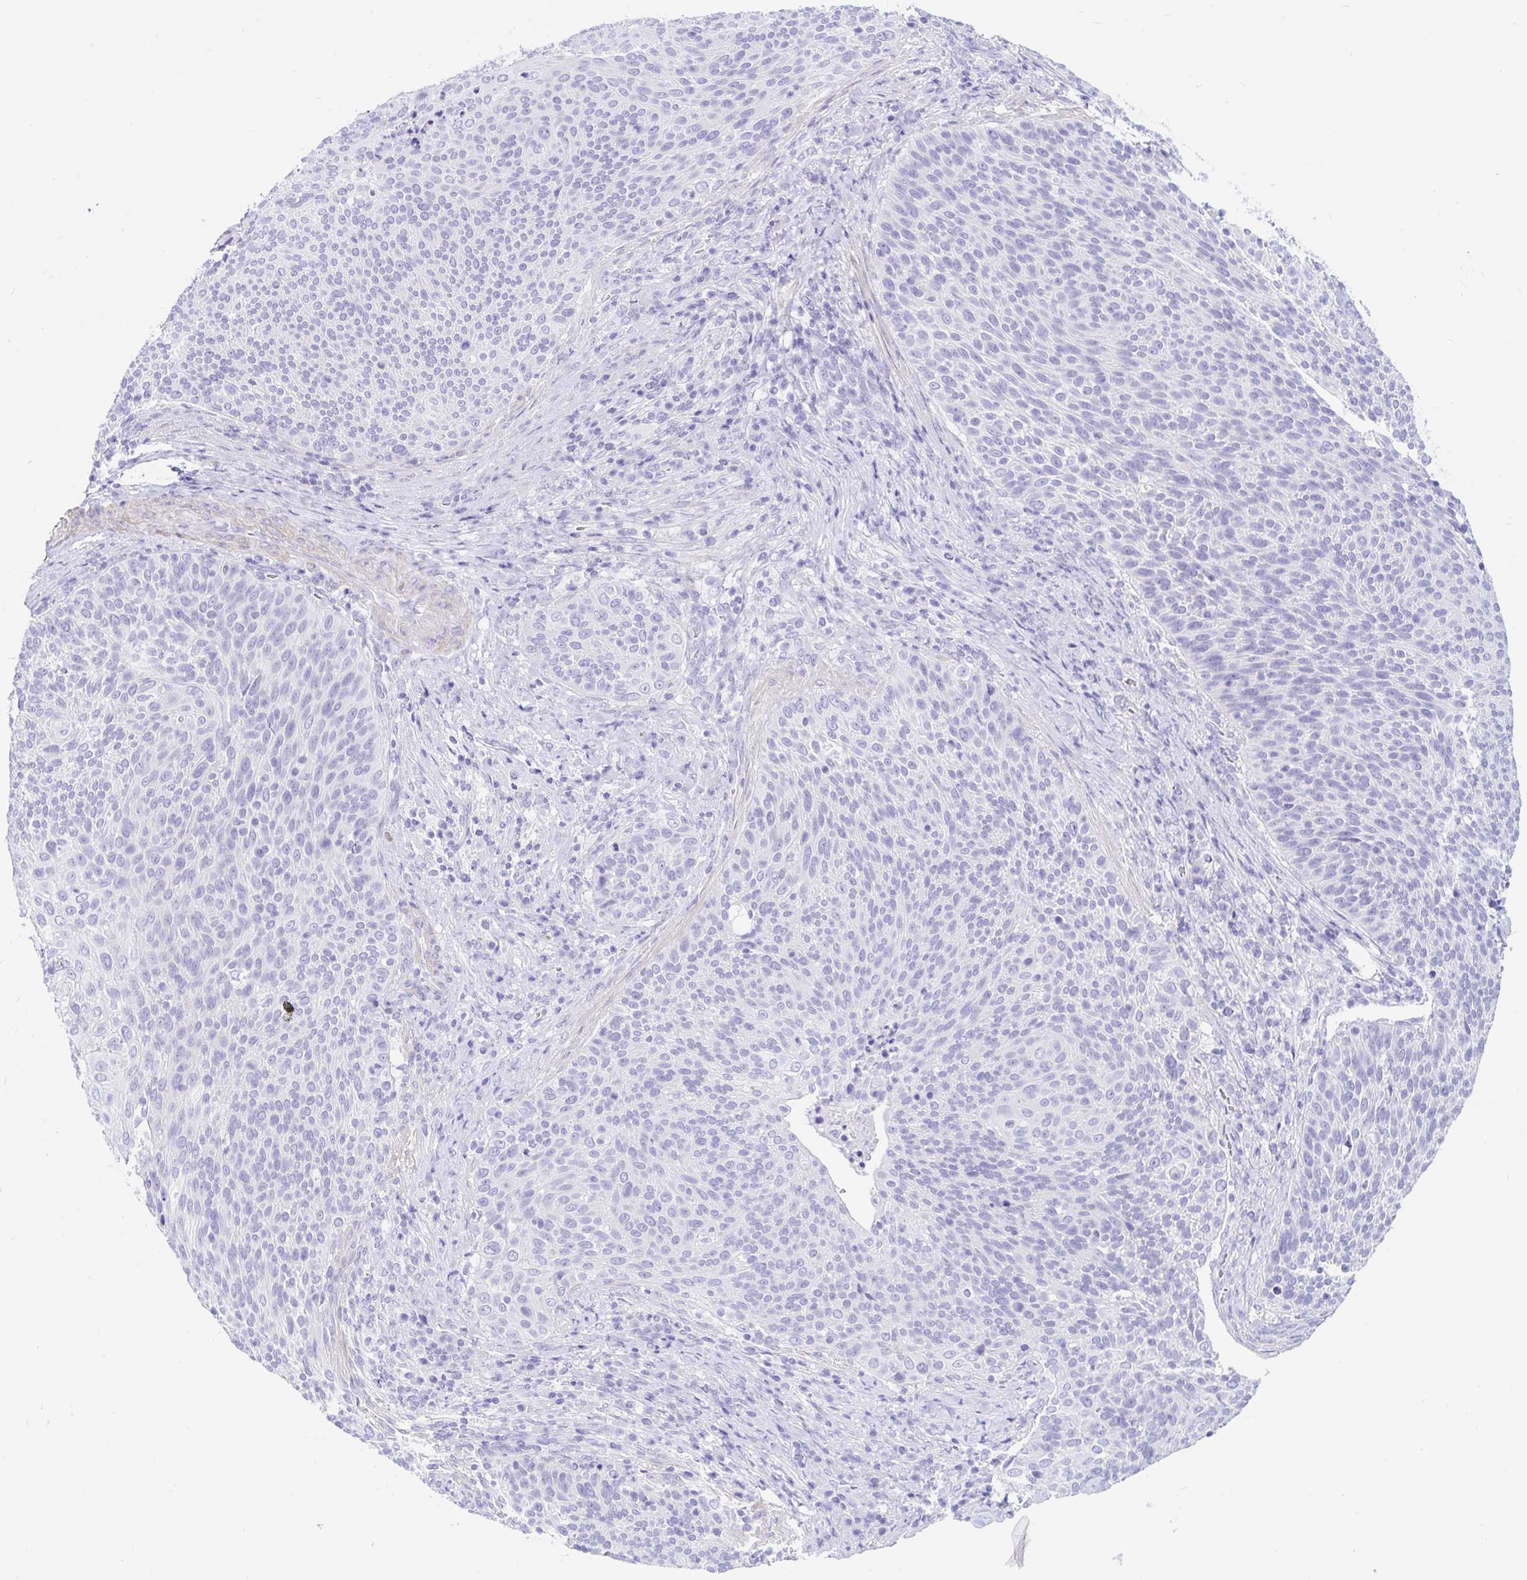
{"staining": {"intensity": "negative", "quantity": "none", "location": "none"}, "tissue": "cervical cancer", "cell_type": "Tumor cells", "image_type": "cancer", "snomed": [{"axis": "morphology", "description": "Squamous cell carcinoma, NOS"}, {"axis": "topography", "description": "Cervix"}], "caption": "Micrograph shows no significant protein positivity in tumor cells of squamous cell carcinoma (cervical). (DAB IHC, high magnification).", "gene": "PPP1R1B", "patient": {"sex": "female", "age": 31}}